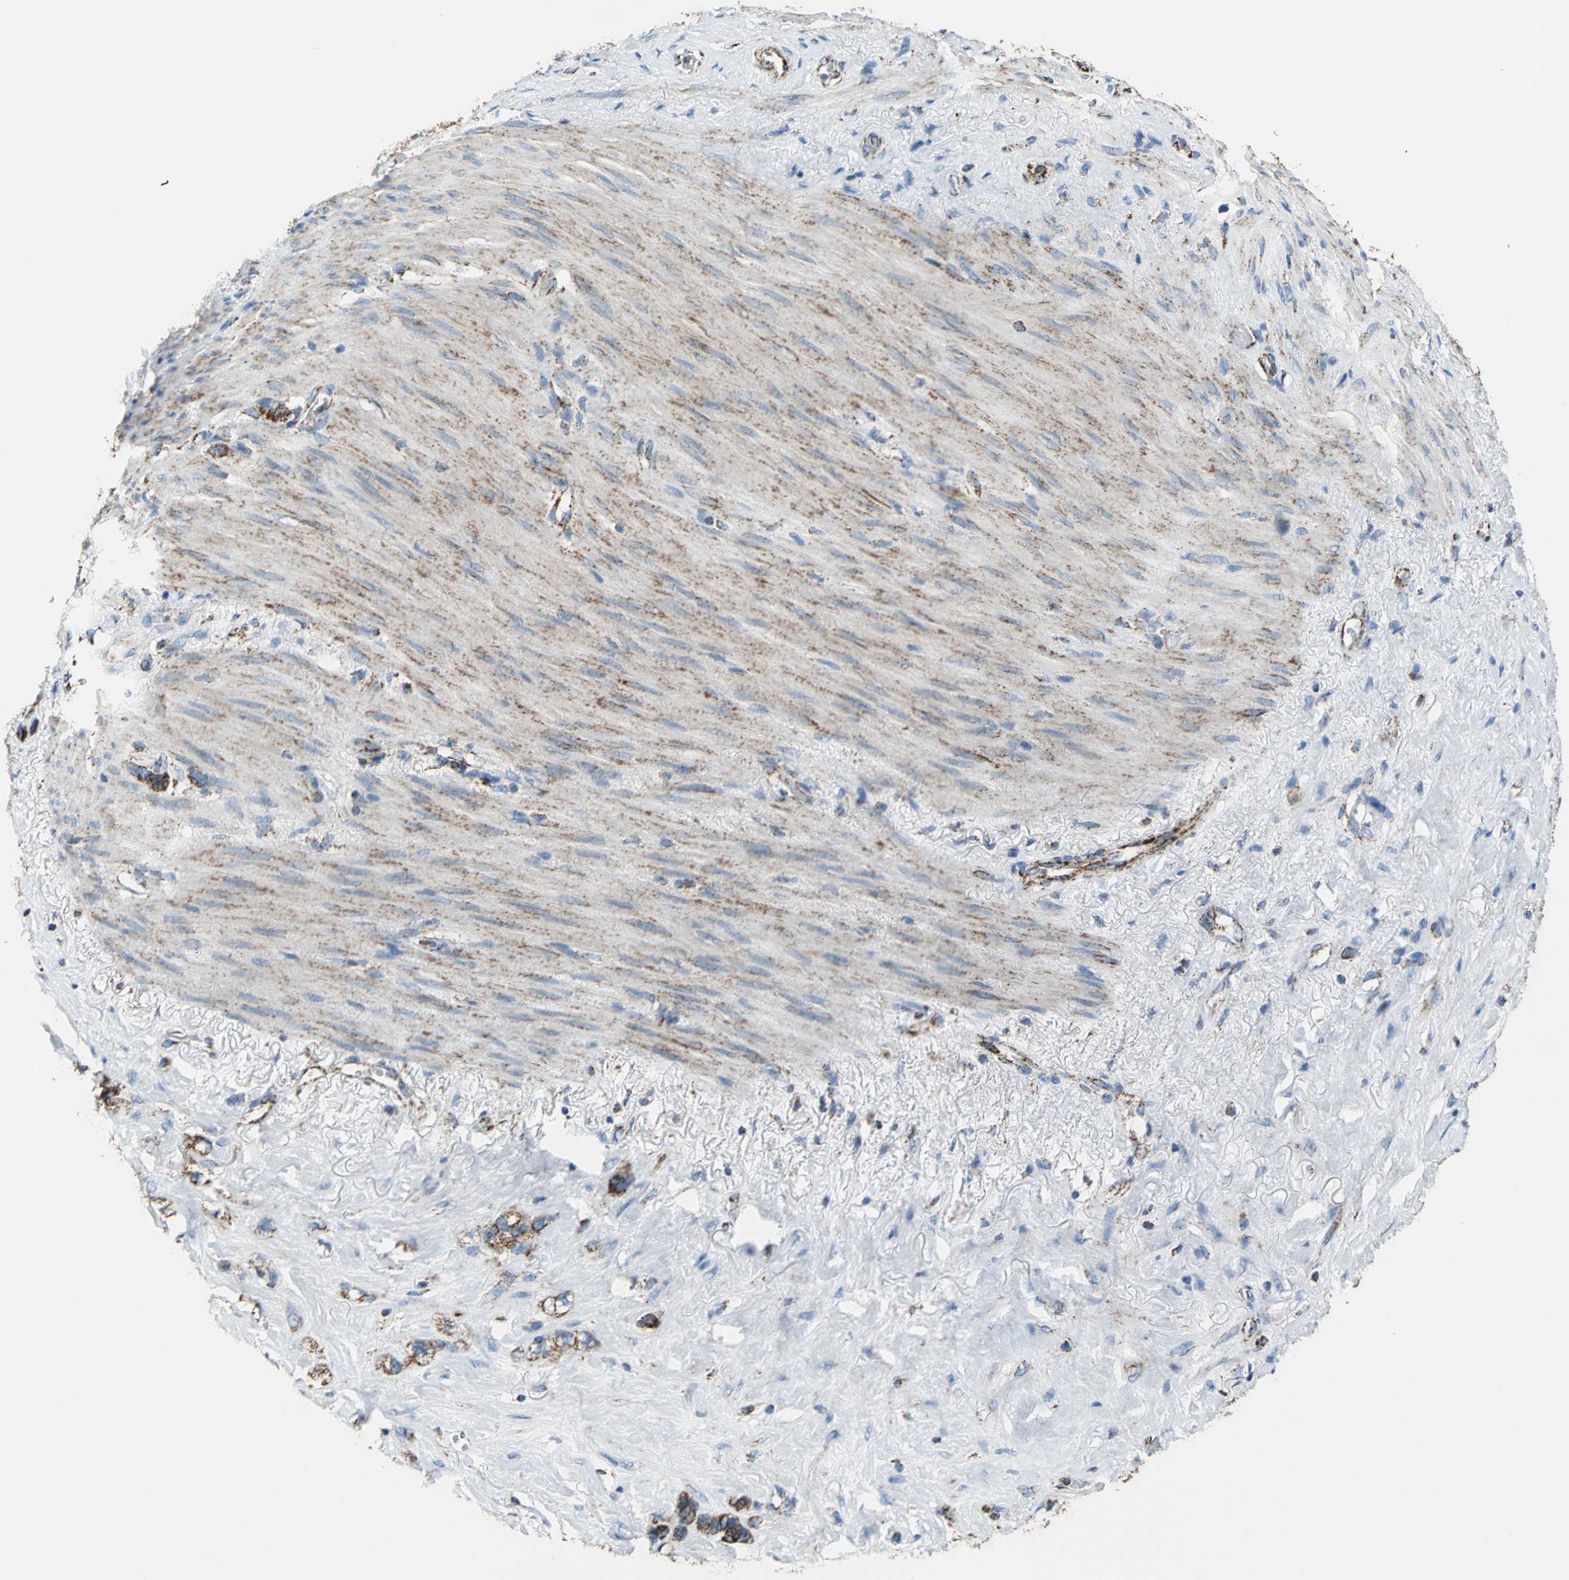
{"staining": {"intensity": "moderate", "quantity": ">75%", "location": "cytoplasmic/membranous"}, "tissue": "stomach cancer", "cell_type": "Tumor cells", "image_type": "cancer", "snomed": [{"axis": "morphology", "description": "Normal tissue, NOS"}, {"axis": "morphology", "description": "Adenocarcinoma, NOS"}, {"axis": "morphology", "description": "Adenocarcinoma, High grade"}, {"axis": "topography", "description": "Stomach, upper"}, {"axis": "topography", "description": "Stomach"}], "caption": "A high-resolution histopathology image shows immunohistochemistry (IHC) staining of stomach cancer (adenocarcinoma), which exhibits moderate cytoplasmic/membranous positivity in approximately >75% of tumor cells. (DAB = brown stain, brightfield microscopy at high magnification).", "gene": "ECH1", "patient": {"sex": "female", "age": 65}}